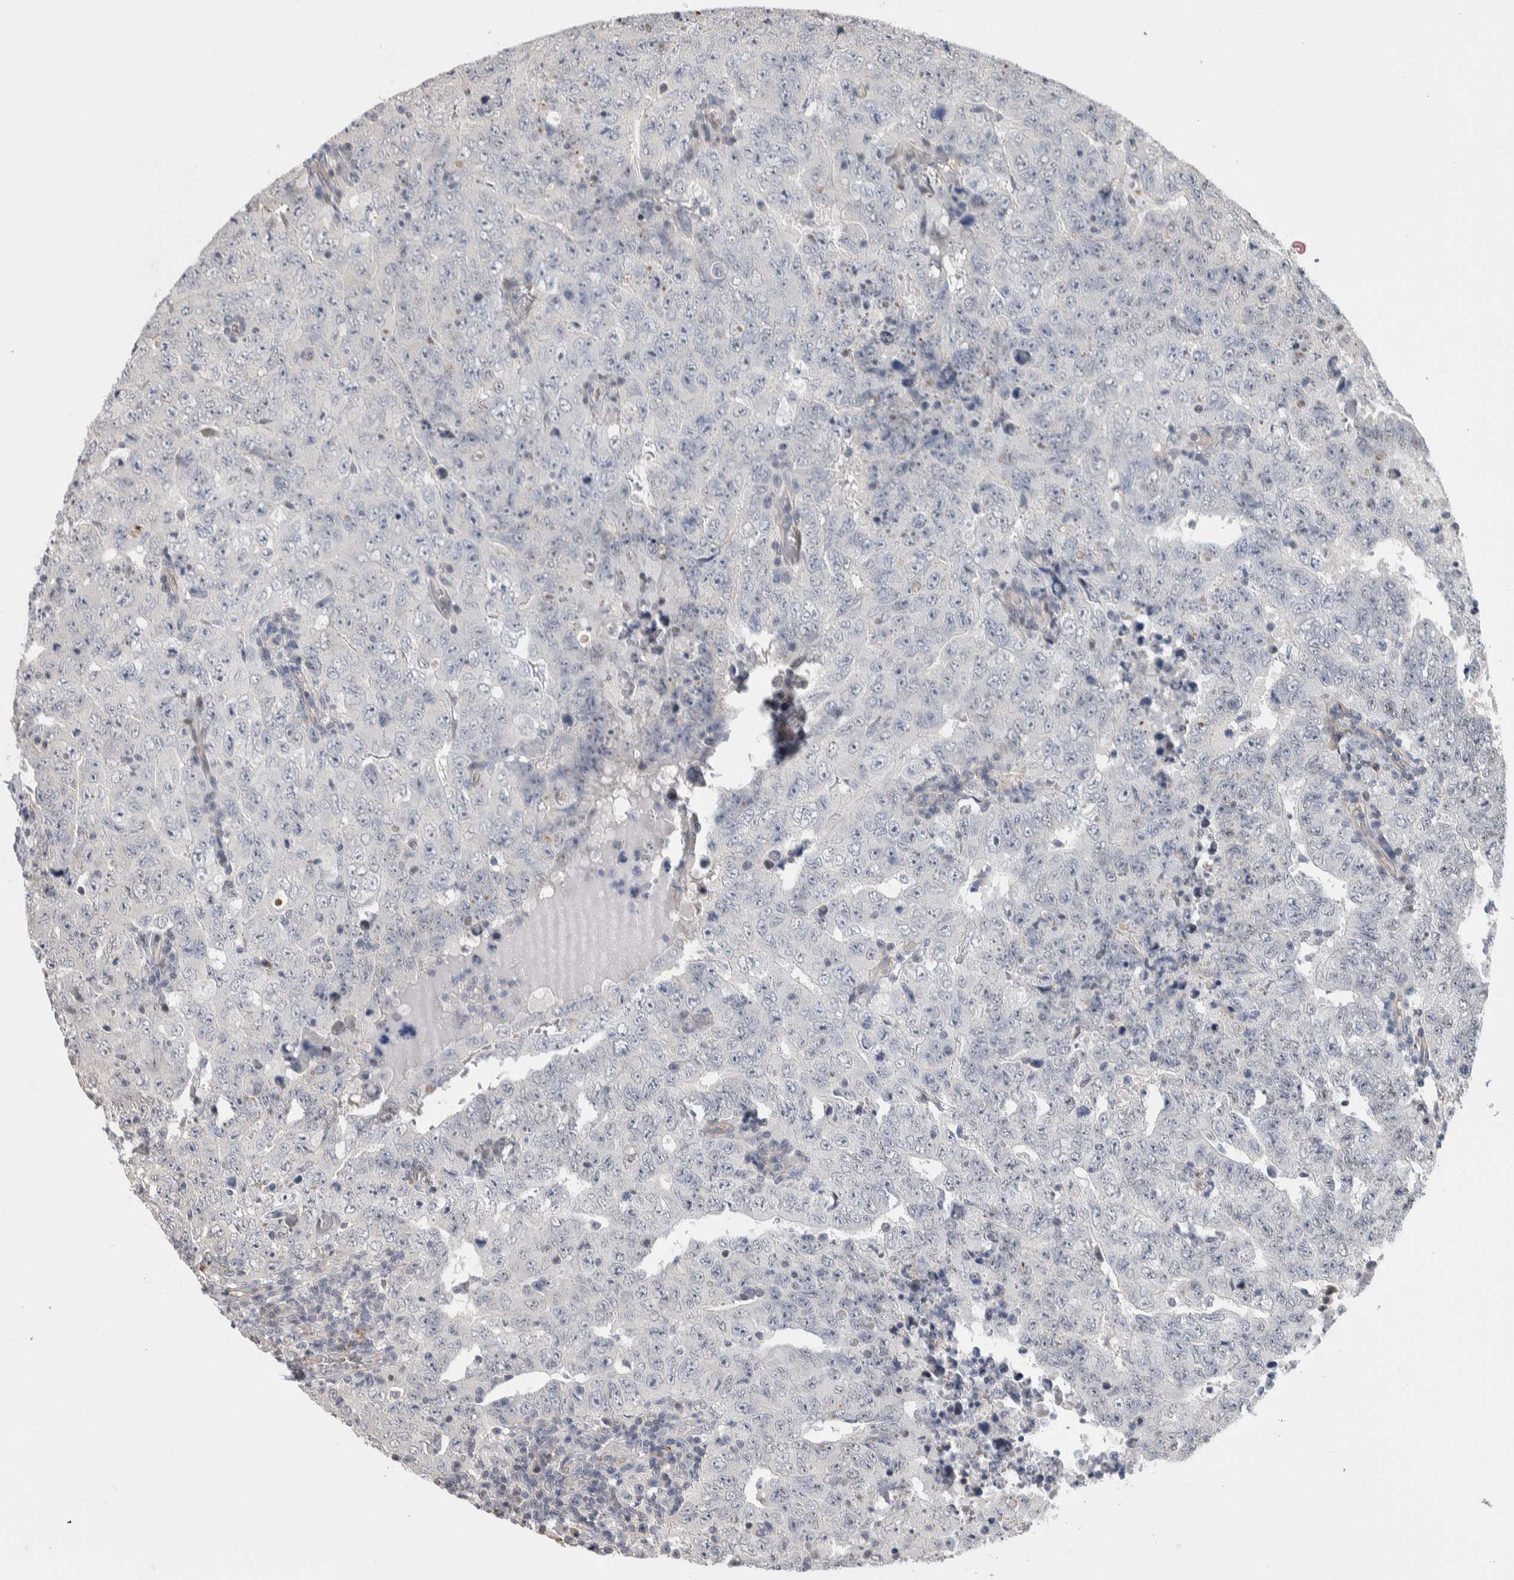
{"staining": {"intensity": "negative", "quantity": "none", "location": "none"}, "tissue": "testis cancer", "cell_type": "Tumor cells", "image_type": "cancer", "snomed": [{"axis": "morphology", "description": "Carcinoma, Embryonal, NOS"}, {"axis": "topography", "description": "Testis"}], "caption": "Tumor cells are negative for protein expression in human testis cancer (embryonal carcinoma).", "gene": "ZBTB49", "patient": {"sex": "male", "age": 26}}